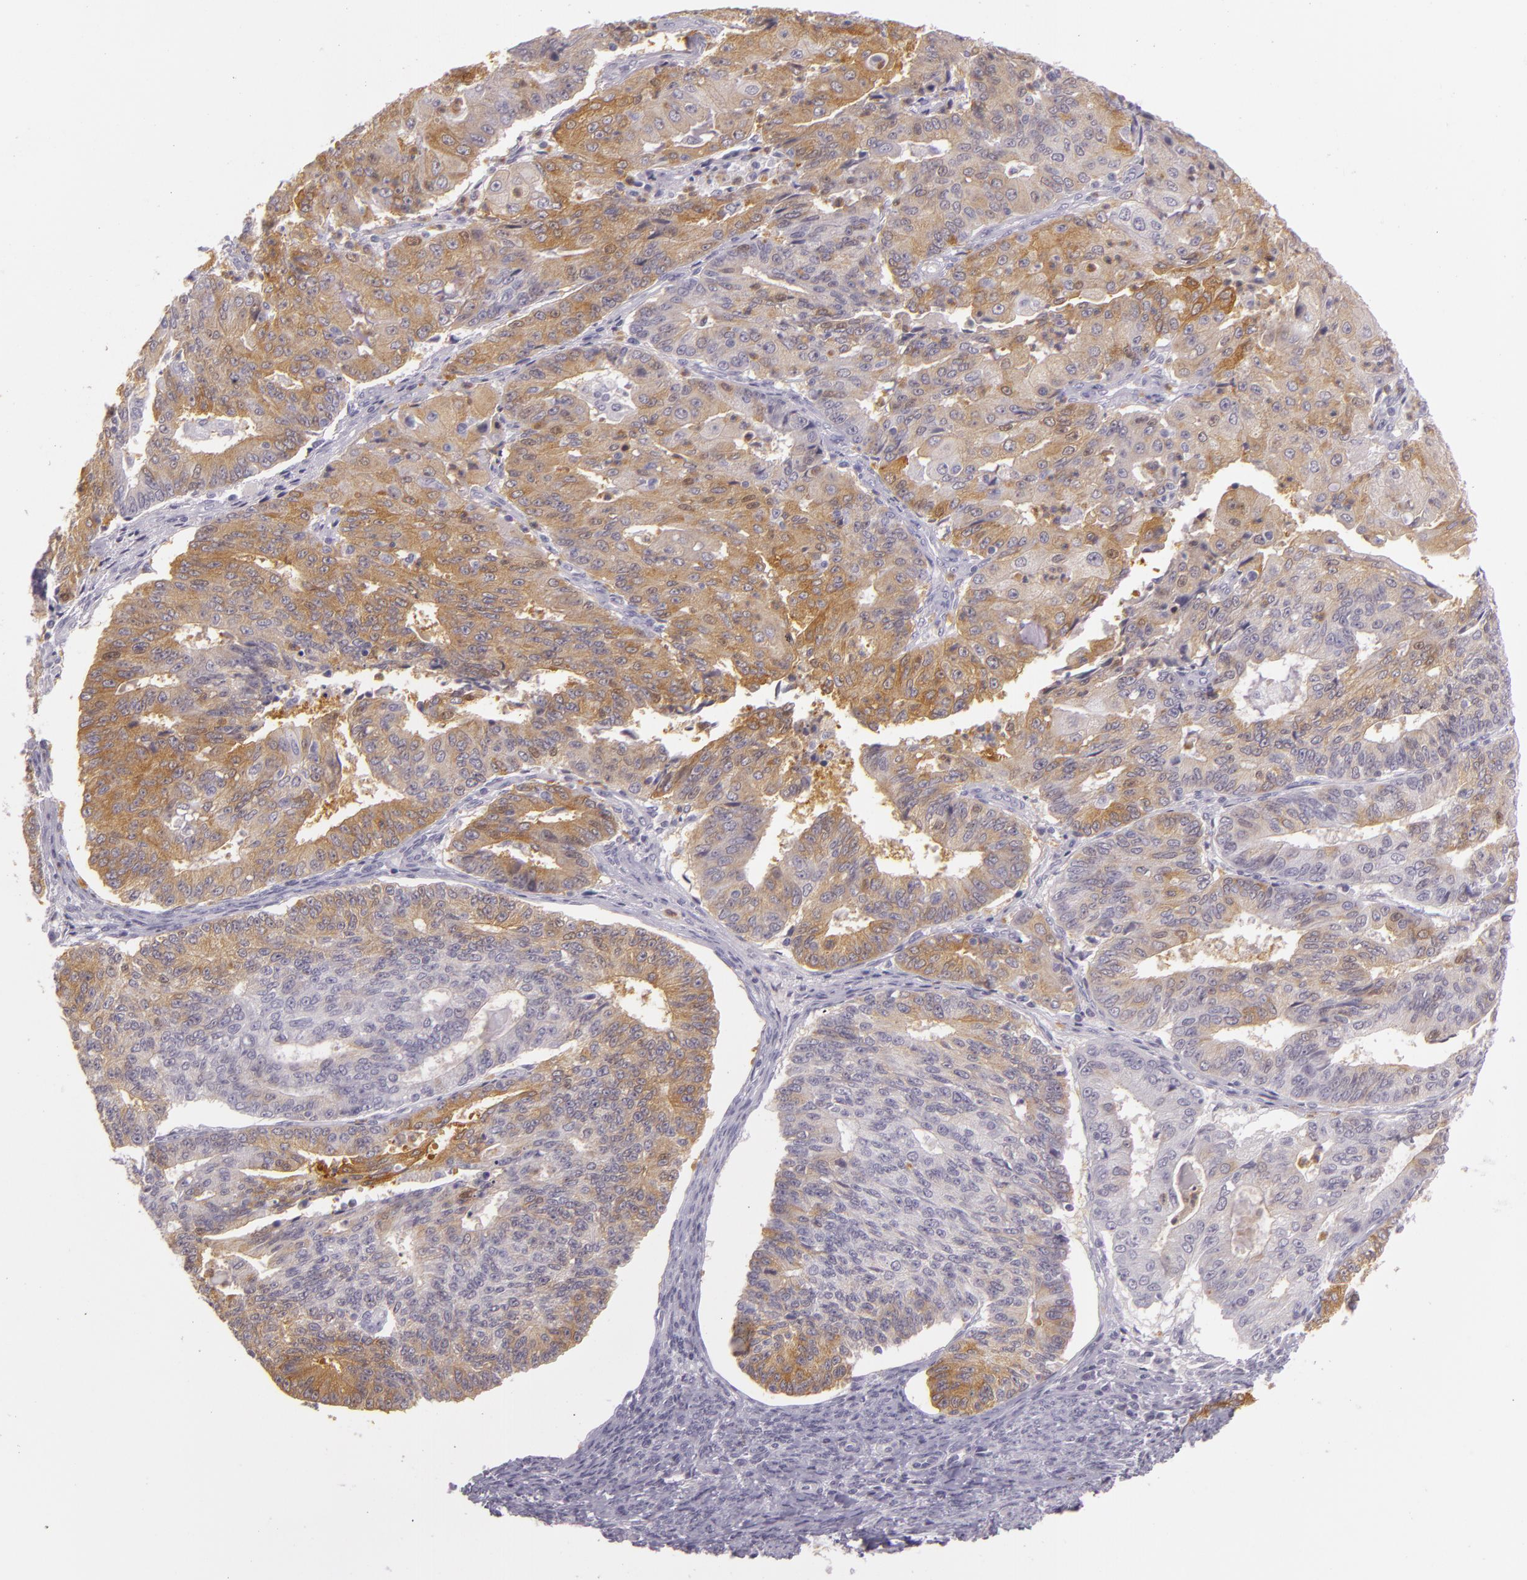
{"staining": {"intensity": "moderate", "quantity": "25%-75%", "location": "cytoplasmic/membranous,nuclear"}, "tissue": "endometrial cancer", "cell_type": "Tumor cells", "image_type": "cancer", "snomed": [{"axis": "morphology", "description": "Adenocarcinoma, NOS"}, {"axis": "topography", "description": "Endometrium"}], "caption": "Endometrial cancer (adenocarcinoma) was stained to show a protein in brown. There is medium levels of moderate cytoplasmic/membranous and nuclear expression in approximately 25%-75% of tumor cells. The protein of interest is stained brown, and the nuclei are stained in blue (DAB (3,3'-diaminobenzidine) IHC with brightfield microscopy, high magnification).", "gene": "CBS", "patient": {"sex": "female", "age": 56}}